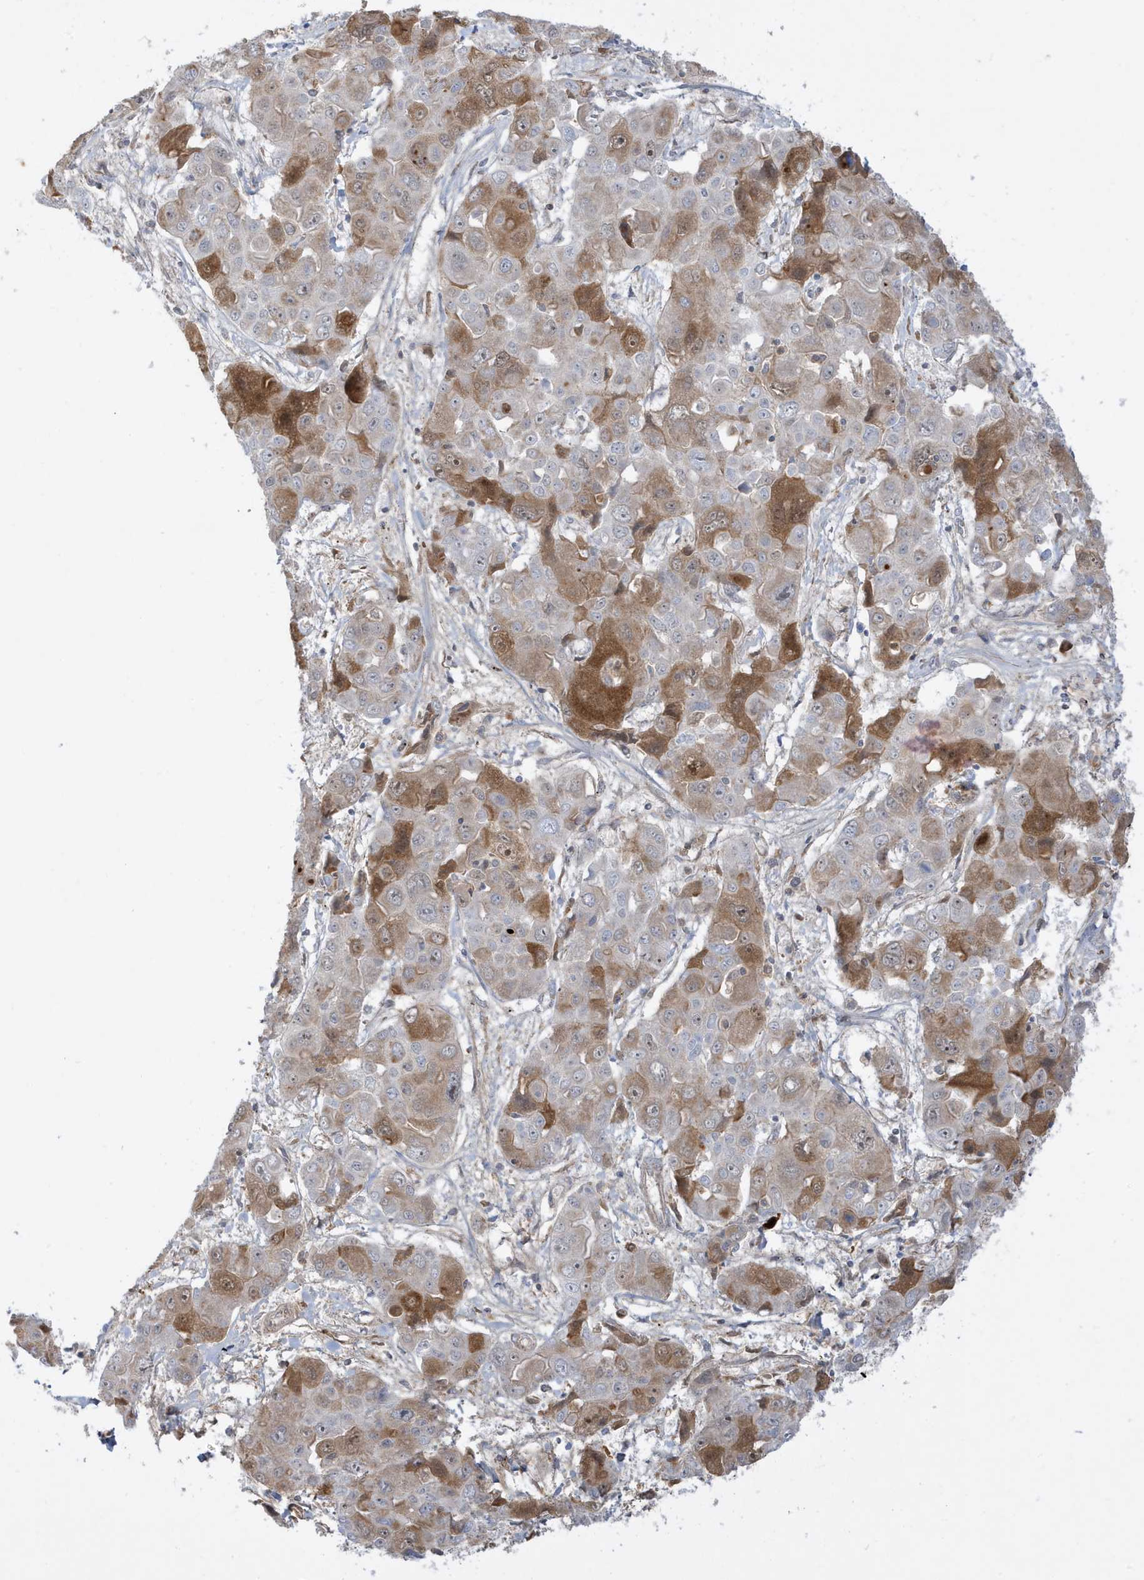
{"staining": {"intensity": "moderate", "quantity": ">75%", "location": "cytoplasmic/membranous,nuclear"}, "tissue": "liver cancer", "cell_type": "Tumor cells", "image_type": "cancer", "snomed": [{"axis": "morphology", "description": "Cholangiocarcinoma"}, {"axis": "topography", "description": "Liver"}], "caption": "This photomicrograph displays IHC staining of liver cholangiocarcinoma, with medium moderate cytoplasmic/membranous and nuclear positivity in approximately >75% of tumor cells.", "gene": "IFT57", "patient": {"sex": "male", "age": 67}}